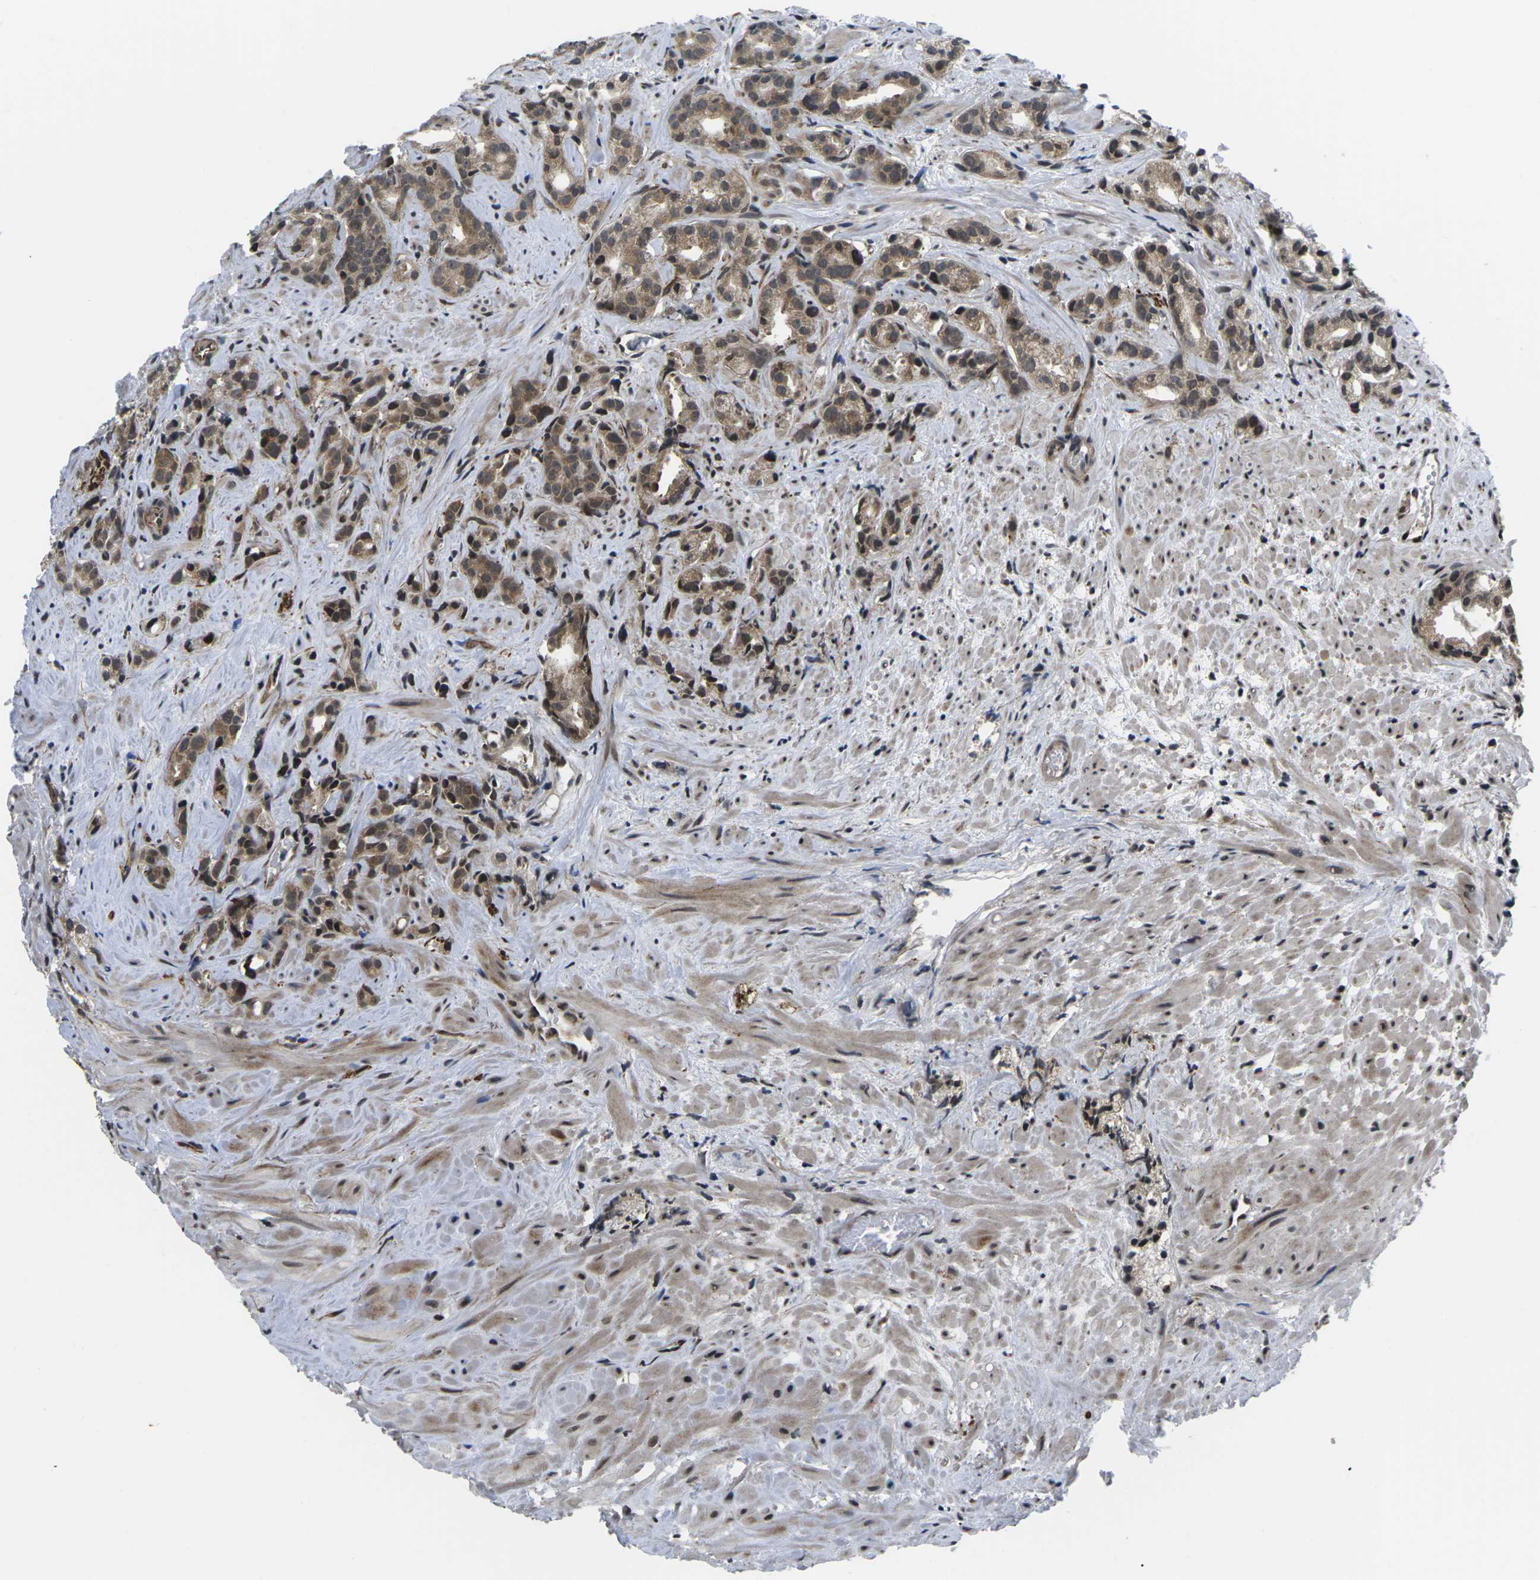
{"staining": {"intensity": "moderate", "quantity": "25%-75%", "location": "cytoplasmic/membranous,nuclear"}, "tissue": "prostate cancer", "cell_type": "Tumor cells", "image_type": "cancer", "snomed": [{"axis": "morphology", "description": "Adenocarcinoma, Low grade"}, {"axis": "topography", "description": "Prostate"}], "caption": "Moderate cytoplasmic/membranous and nuclear protein staining is seen in about 25%-75% of tumor cells in prostate cancer (adenocarcinoma (low-grade)).", "gene": "CCNE1", "patient": {"sex": "male", "age": 89}}